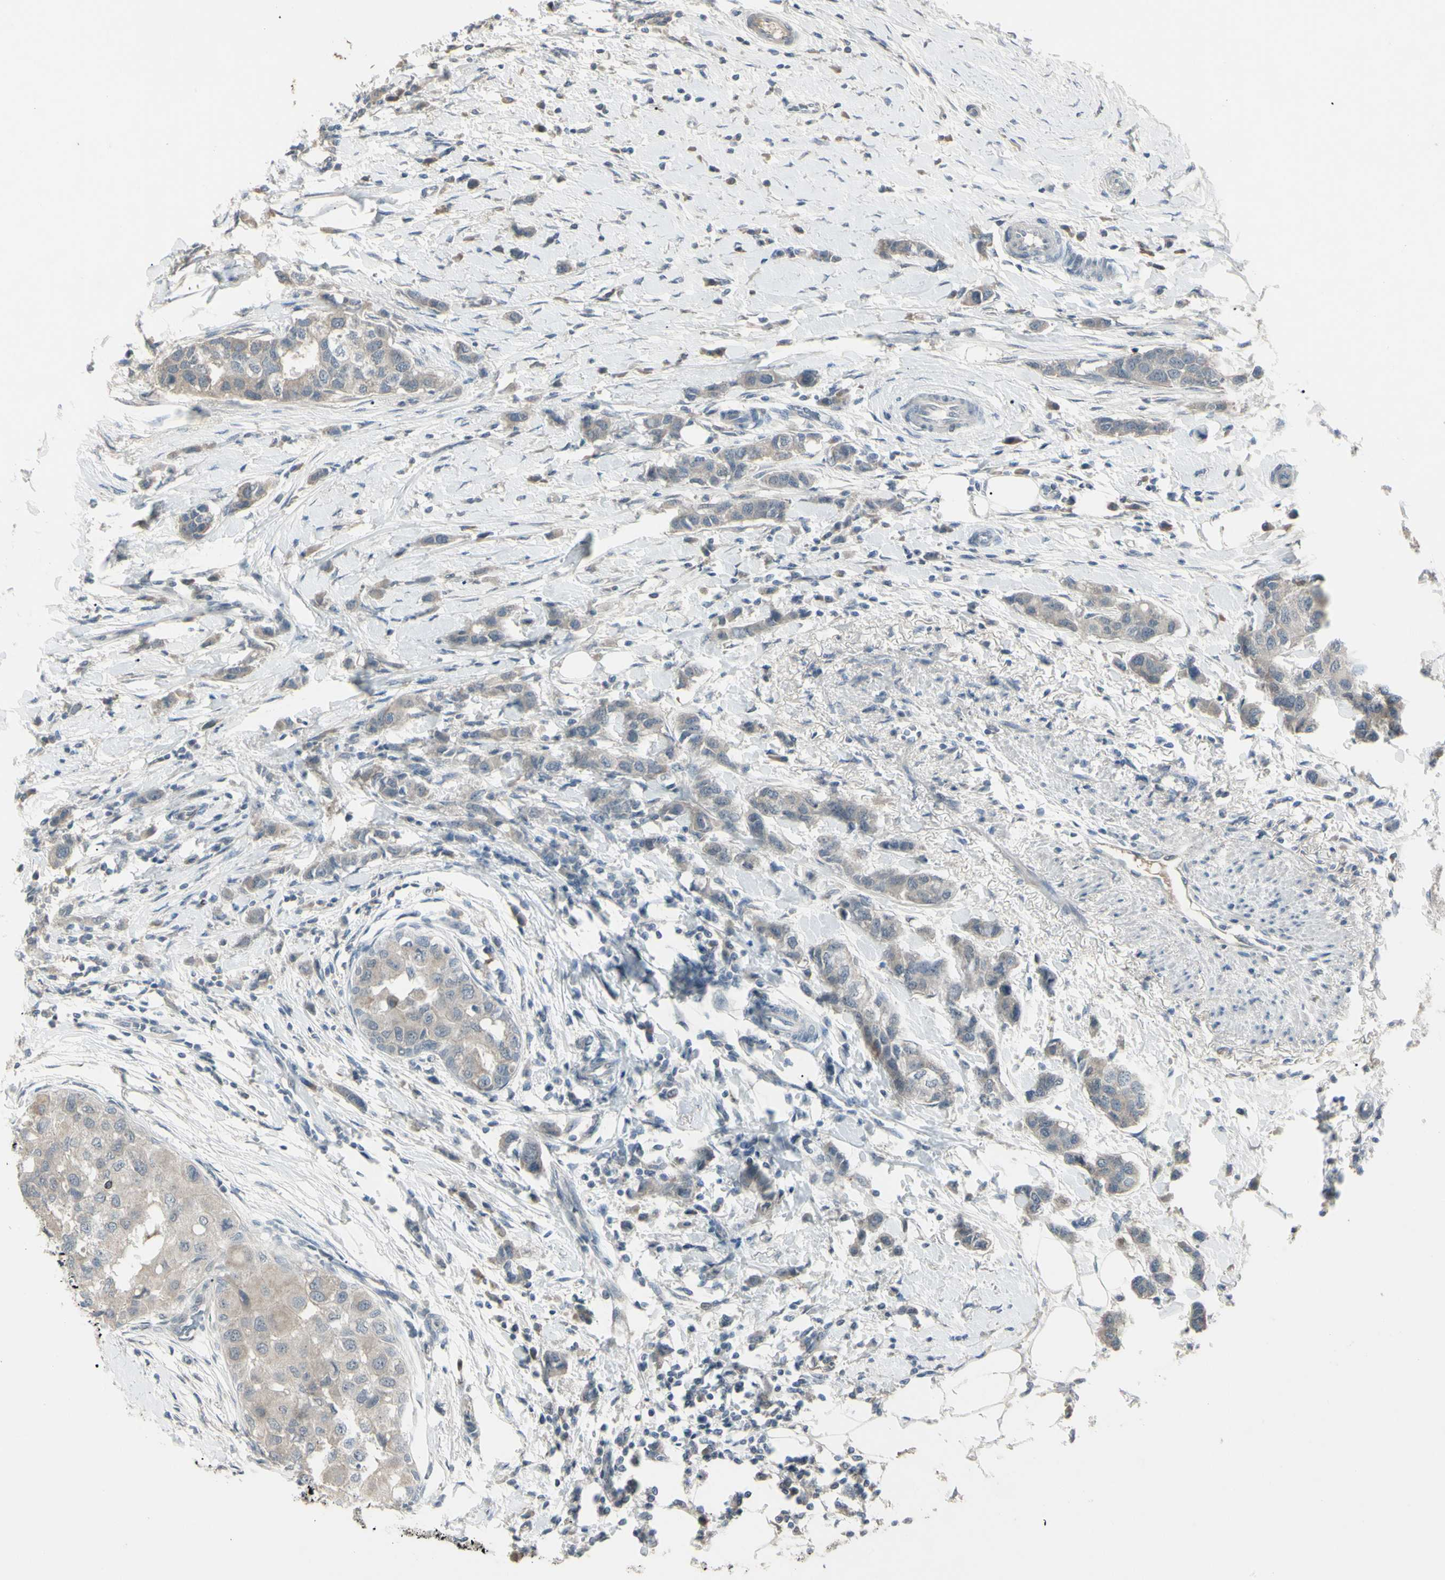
{"staining": {"intensity": "weak", "quantity": "25%-75%", "location": "cytoplasmic/membranous"}, "tissue": "breast cancer", "cell_type": "Tumor cells", "image_type": "cancer", "snomed": [{"axis": "morphology", "description": "Normal tissue, NOS"}, {"axis": "morphology", "description": "Duct carcinoma"}, {"axis": "topography", "description": "Breast"}], "caption": "IHC (DAB (3,3'-diaminobenzidine)) staining of infiltrating ductal carcinoma (breast) displays weak cytoplasmic/membranous protein staining in about 25%-75% of tumor cells. The staining is performed using DAB brown chromogen to label protein expression. The nuclei are counter-stained blue using hematoxylin.", "gene": "PIAS4", "patient": {"sex": "female", "age": 50}}